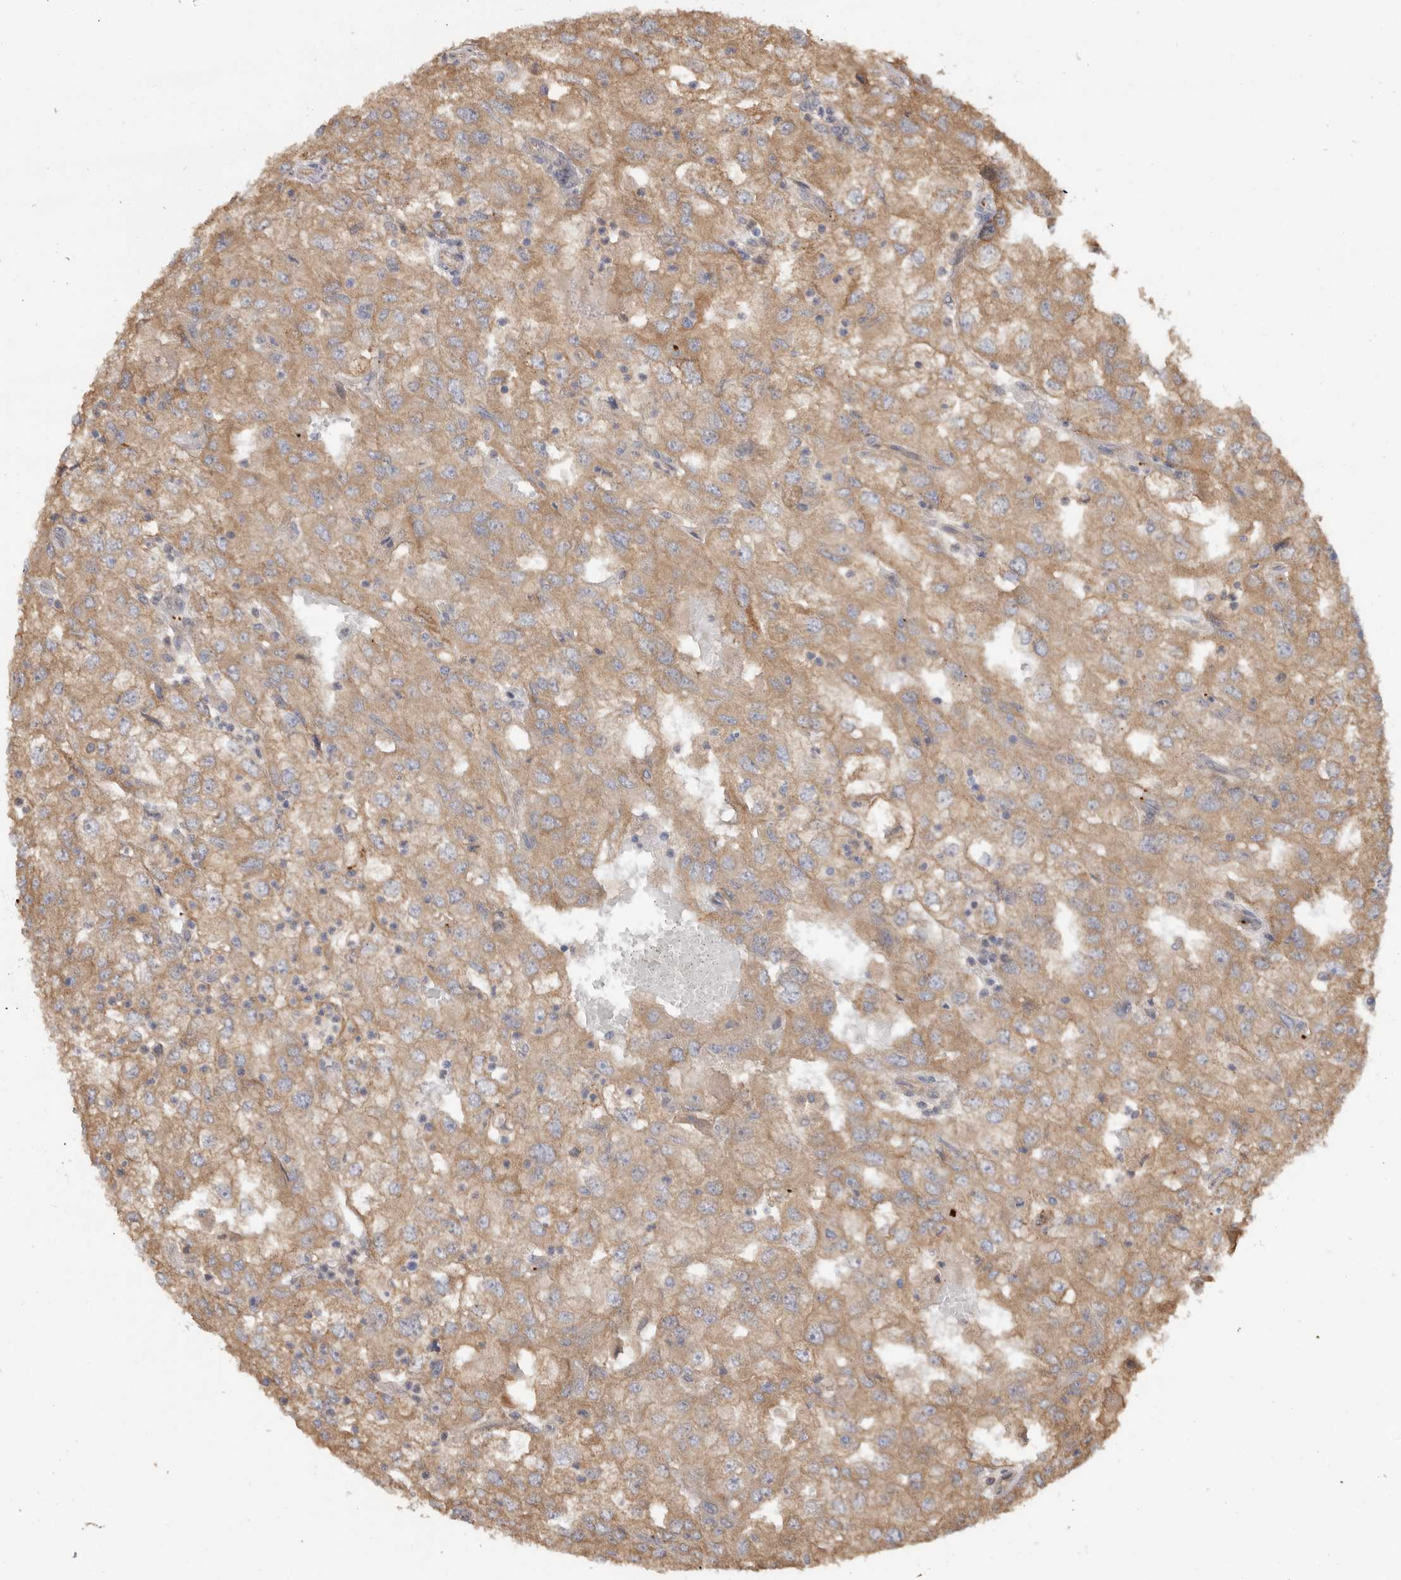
{"staining": {"intensity": "moderate", "quantity": ">75%", "location": "cytoplasmic/membranous"}, "tissue": "renal cancer", "cell_type": "Tumor cells", "image_type": "cancer", "snomed": [{"axis": "morphology", "description": "Adenocarcinoma, NOS"}, {"axis": "topography", "description": "Kidney"}], "caption": "Human renal adenocarcinoma stained with a protein marker reveals moderate staining in tumor cells.", "gene": "CDC42BPB", "patient": {"sex": "female", "age": 54}}